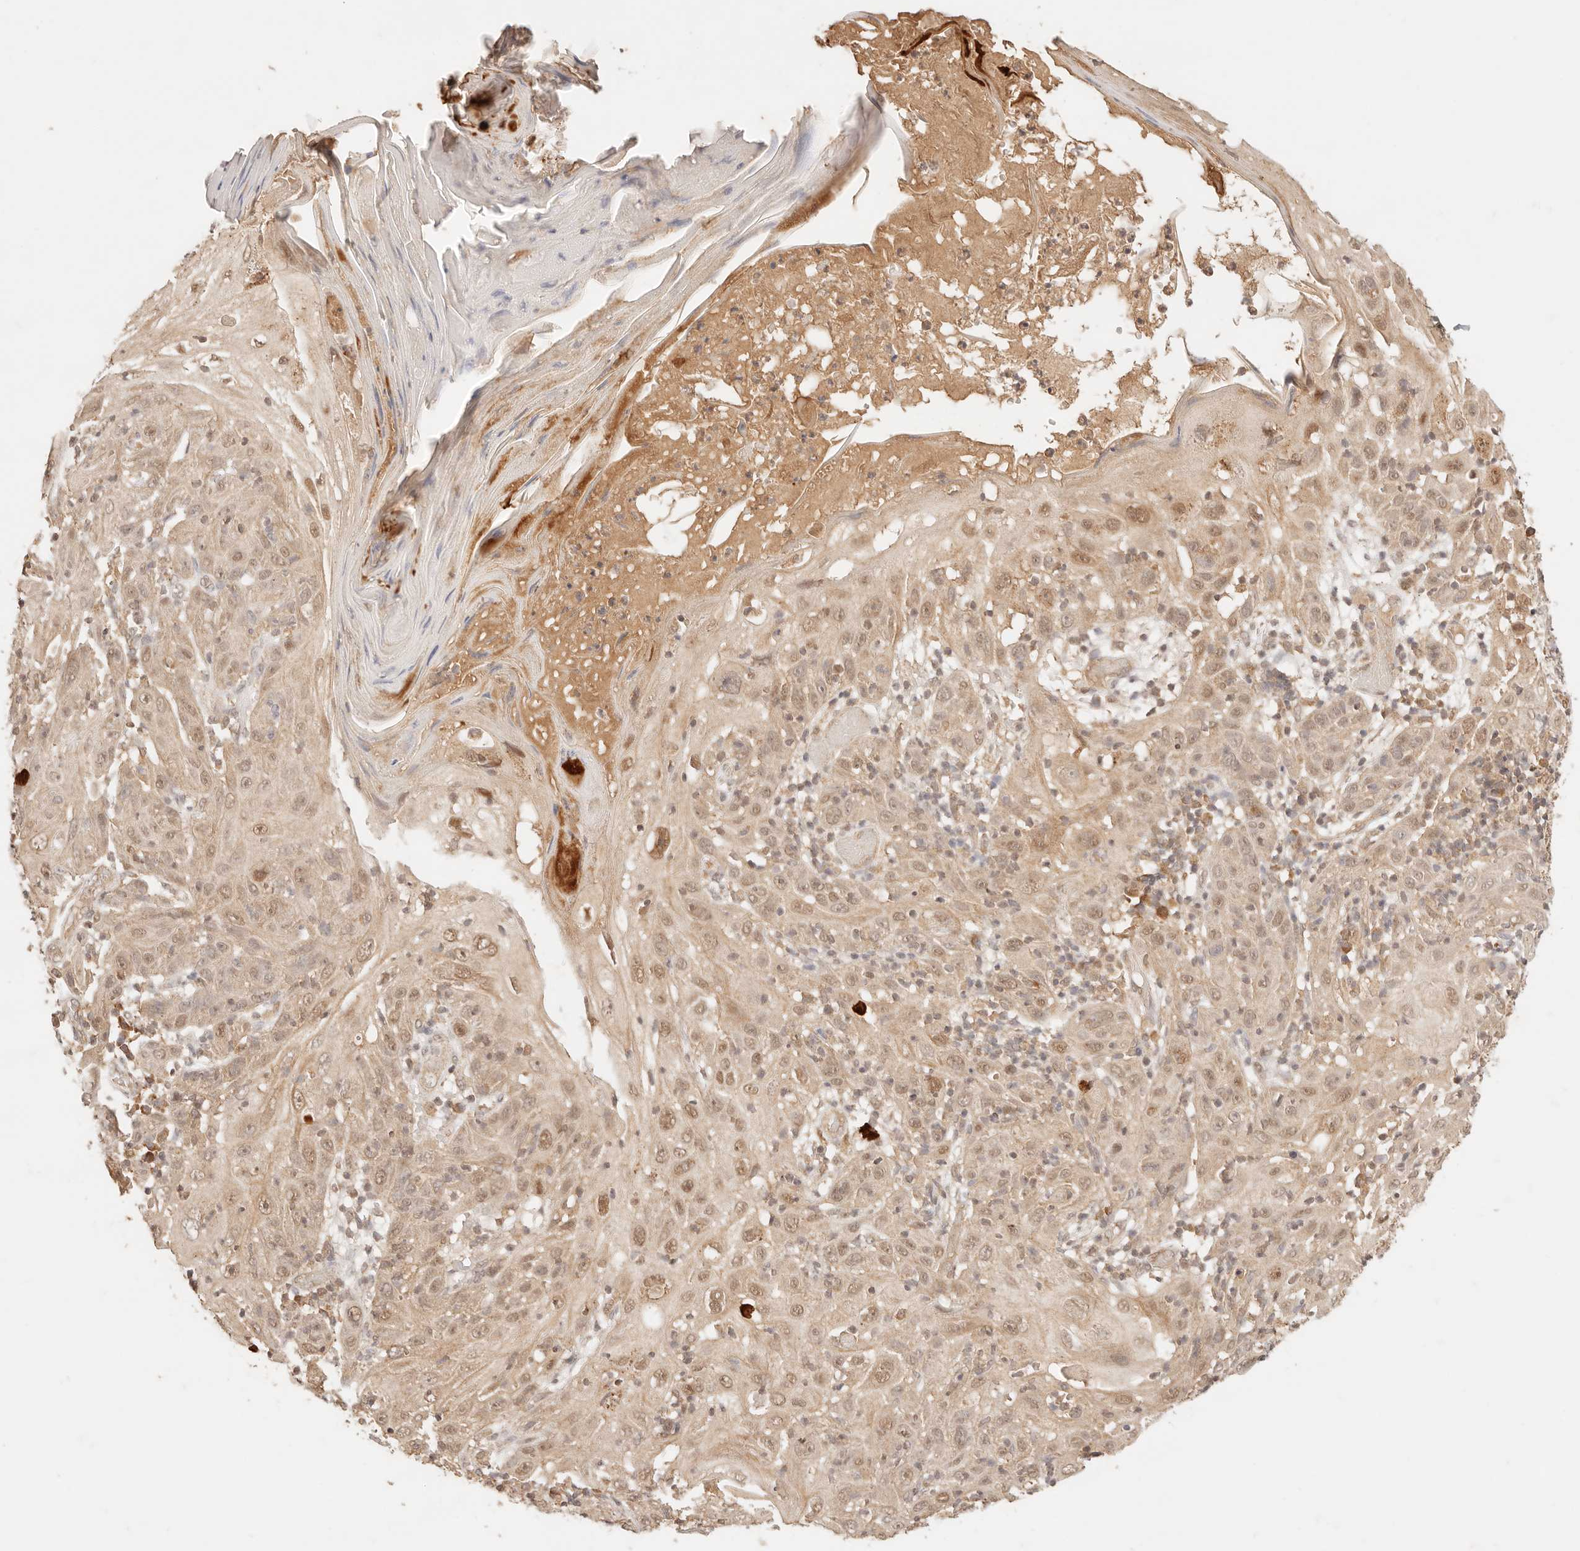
{"staining": {"intensity": "weak", "quantity": ">75%", "location": "cytoplasmic/membranous,nuclear"}, "tissue": "skin cancer", "cell_type": "Tumor cells", "image_type": "cancer", "snomed": [{"axis": "morphology", "description": "Squamous cell carcinoma, NOS"}, {"axis": "topography", "description": "Skin"}], "caption": "Immunohistochemical staining of human skin cancer exhibits low levels of weak cytoplasmic/membranous and nuclear protein positivity in approximately >75% of tumor cells. (brown staining indicates protein expression, while blue staining denotes nuclei).", "gene": "TRIM11", "patient": {"sex": "female", "age": 88}}